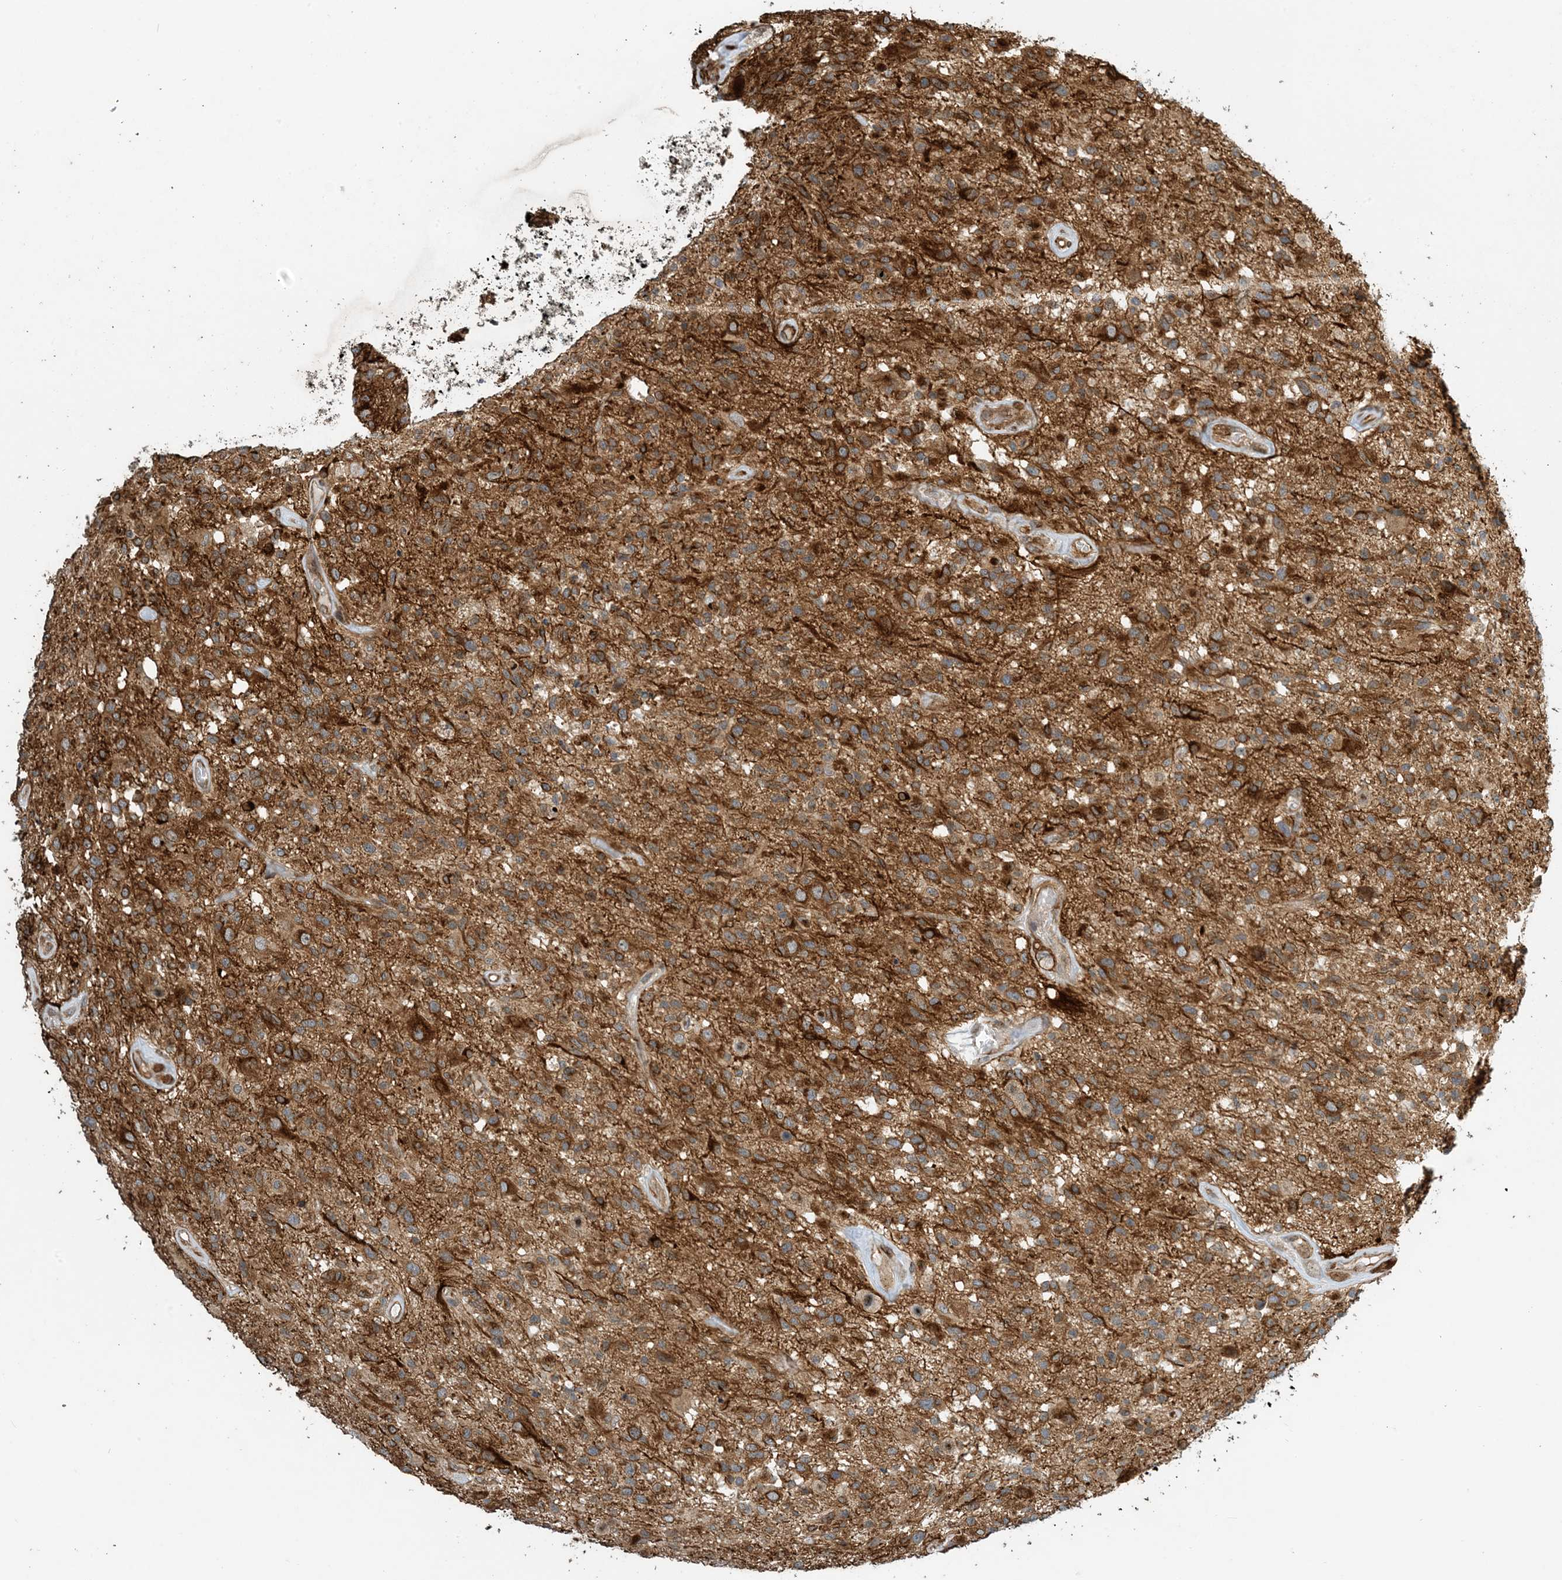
{"staining": {"intensity": "moderate", "quantity": ">75%", "location": "cytoplasmic/membranous"}, "tissue": "glioma", "cell_type": "Tumor cells", "image_type": "cancer", "snomed": [{"axis": "morphology", "description": "Glioma, malignant, High grade"}, {"axis": "morphology", "description": "Glioblastoma, NOS"}, {"axis": "topography", "description": "Brain"}], "caption": "This is an image of immunohistochemistry (IHC) staining of glioma, which shows moderate staining in the cytoplasmic/membranous of tumor cells.", "gene": "ZBTB3", "patient": {"sex": "male", "age": 60}}